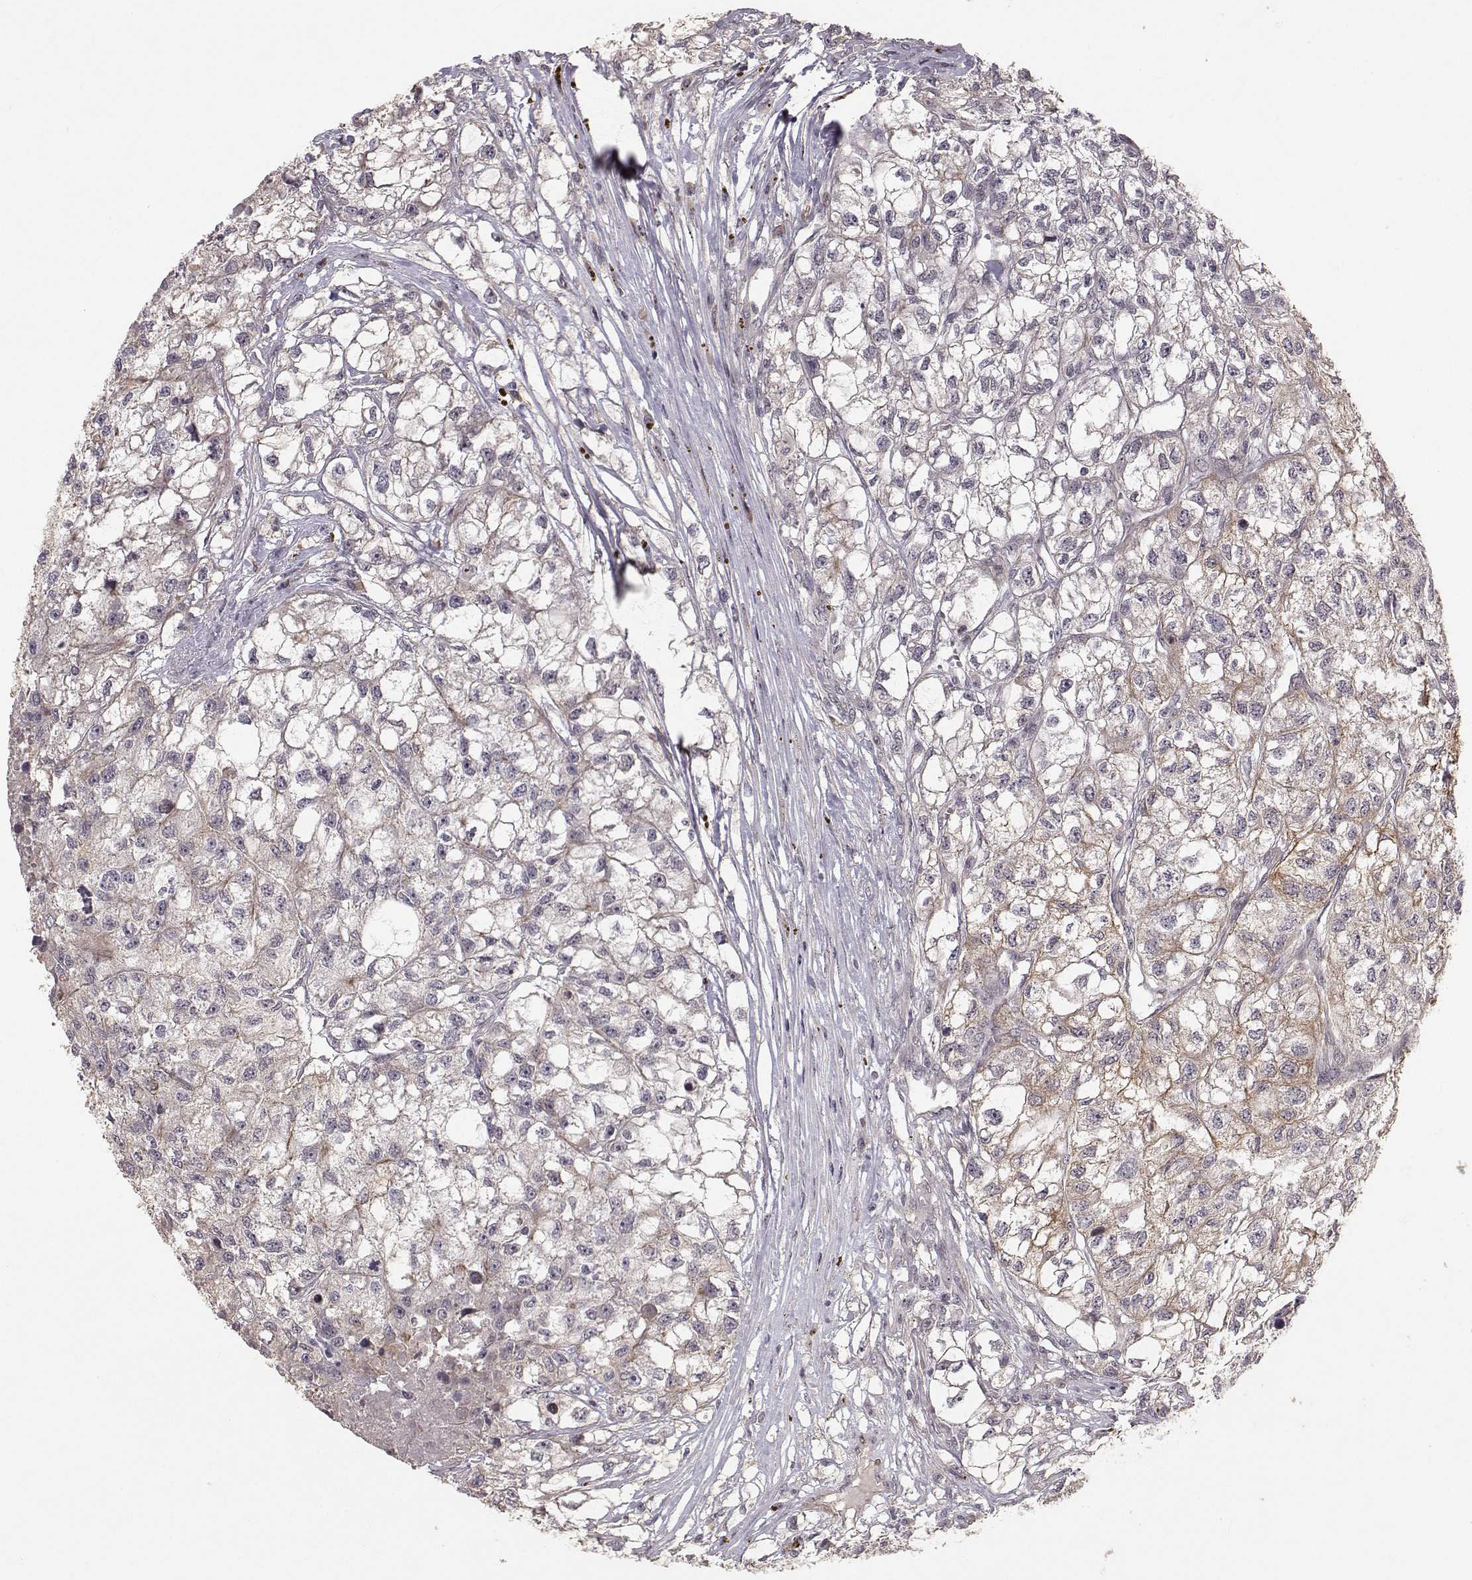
{"staining": {"intensity": "moderate", "quantity": "<25%", "location": "cytoplasmic/membranous"}, "tissue": "renal cancer", "cell_type": "Tumor cells", "image_type": "cancer", "snomed": [{"axis": "morphology", "description": "Adenocarcinoma, NOS"}, {"axis": "topography", "description": "Kidney"}], "caption": "Protein expression analysis of renal cancer displays moderate cytoplasmic/membranous expression in approximately <25% of tumor cells. The staining was performed using DAB (3,3'-diaminobenzidine) to visualize the protein expression in brown, while the nuclei were stained in blue with hematoxylin (Magnification: 20x).", "gene": "PLEKHG3", "patient": {"sex": "male", "age": 56}}